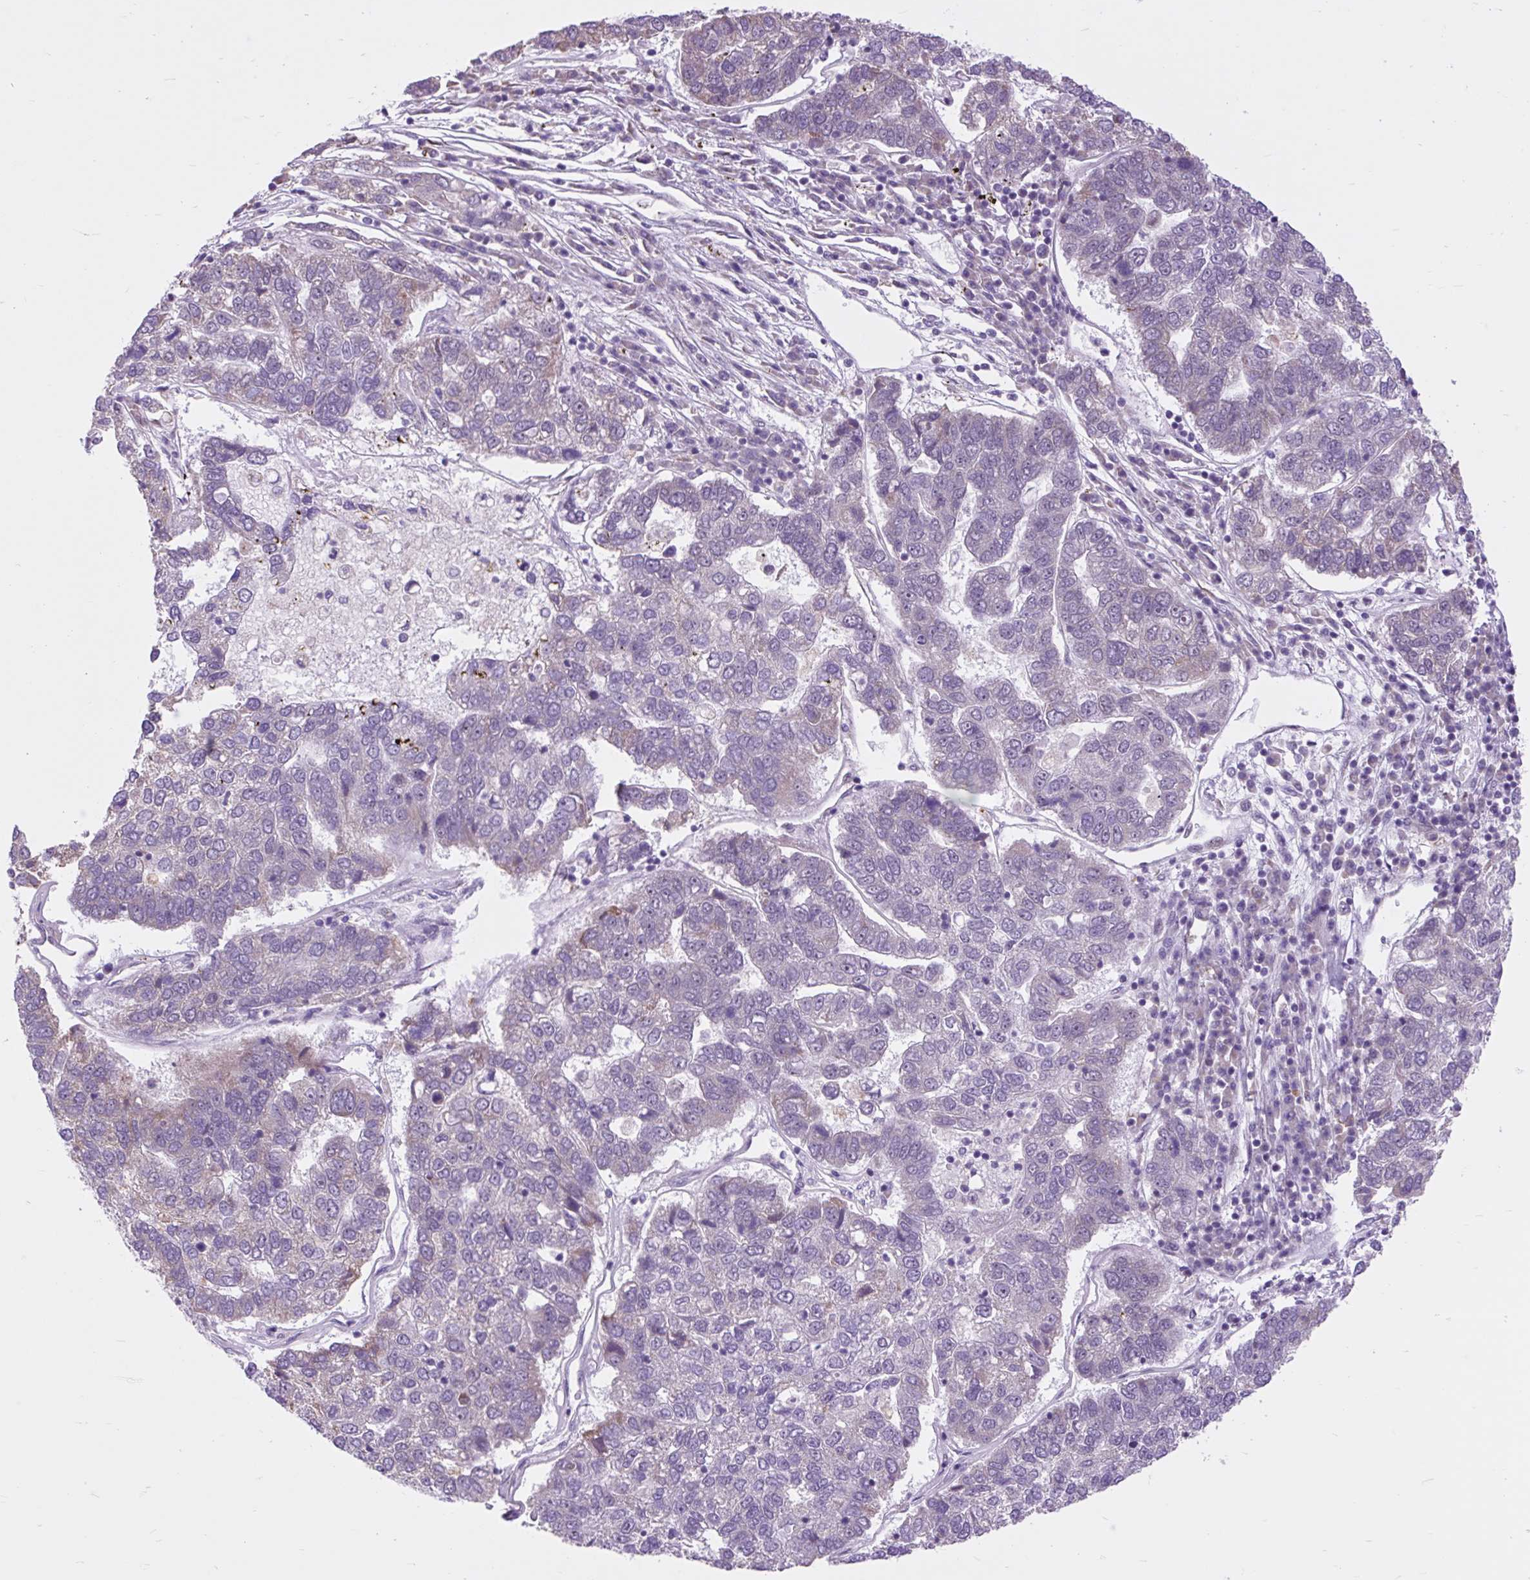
{"staining": {"intensity": "negative", "quantity": "none", "location": "none"}, "tissue": "pancreatic cancer", "cell_type": "Tumor cells", "image_type": "cancer", "snomed": [{"axis": "morphology", "description": "Adenocarcinoma, NOS"}, {"axis": "topography", "description": "Pancreas"}], "caption": "This is a micrograph of immunohistochemistry staining of pancreatic cancer, which shows no staining in tumor cells.", "gene": "CLK2", "patient": {"sex": "female", "age": 61}}